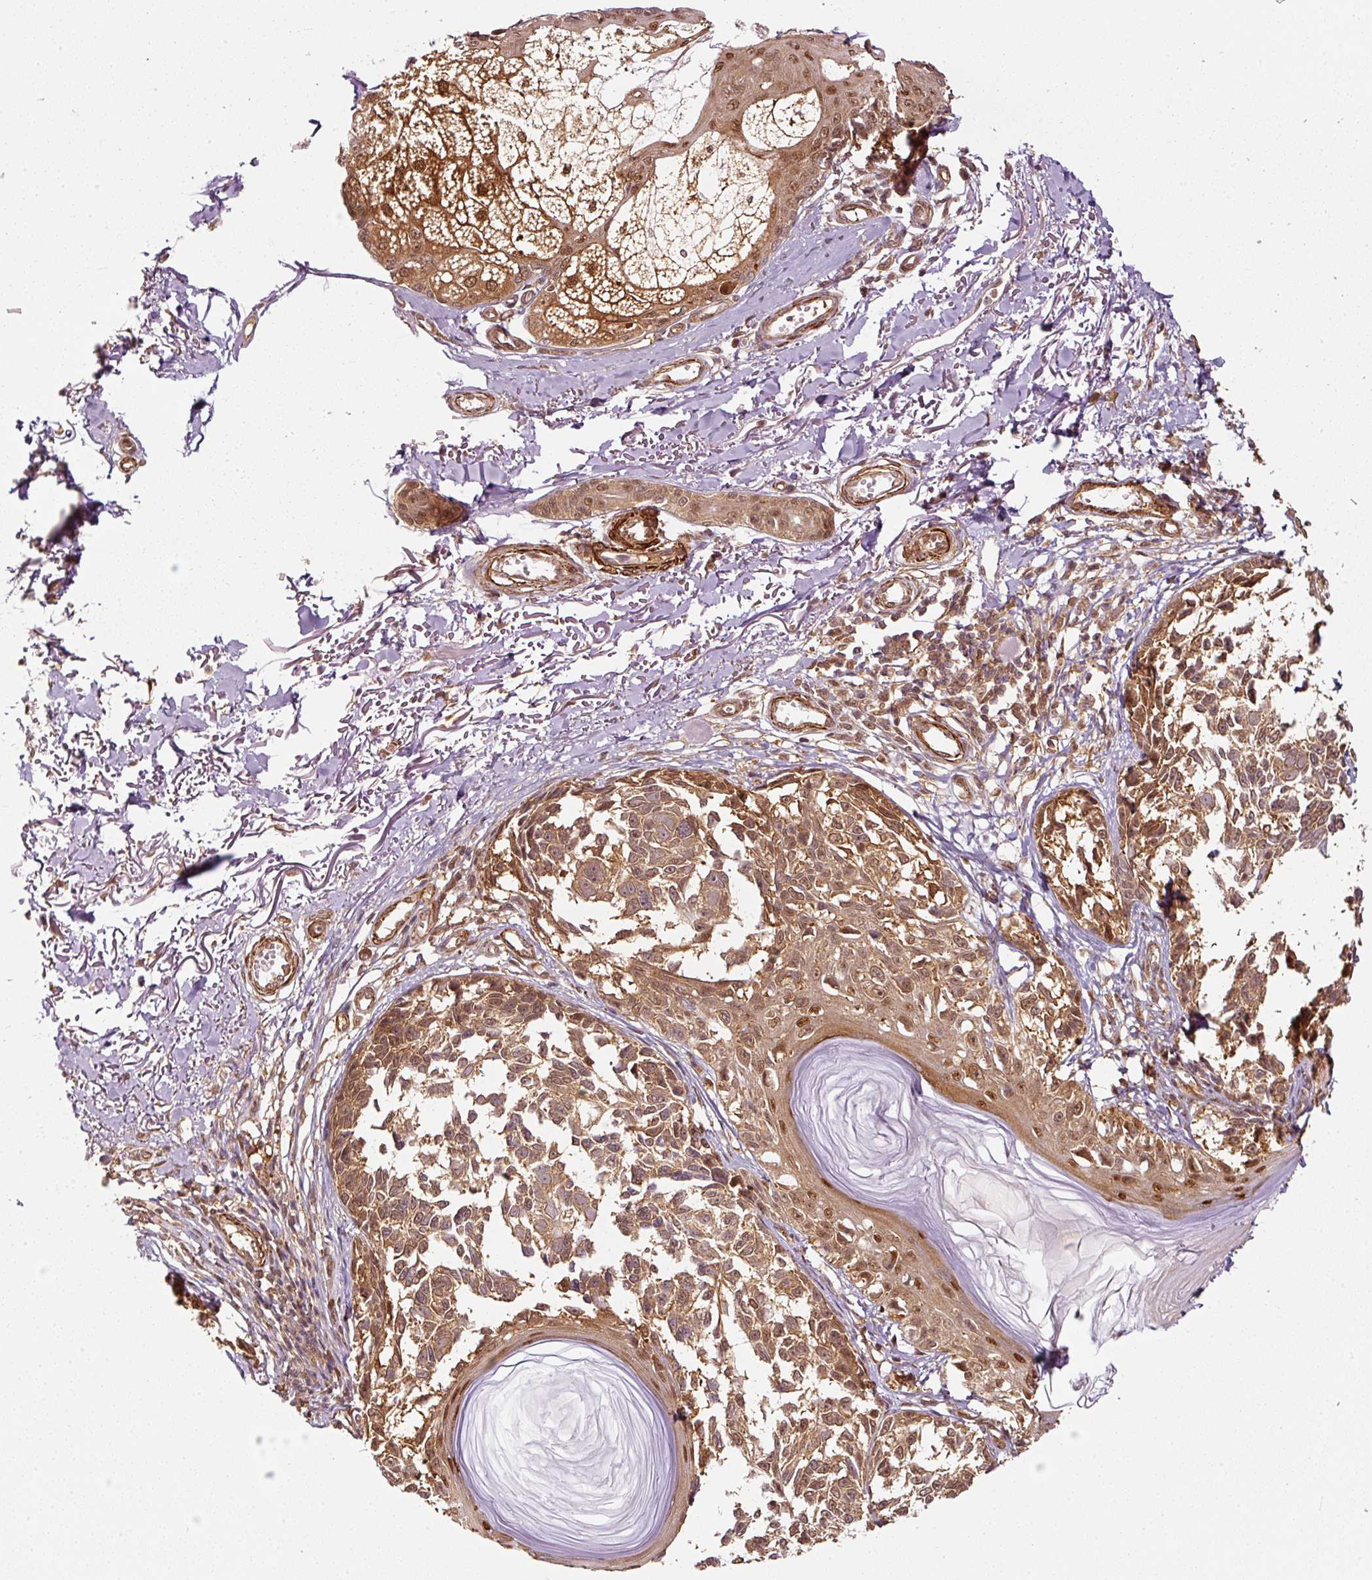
{"staining": {"intensity": "moderate", "quantity": ">75%", "location": "cytoplasmic/membranous,nuclear"}, "tissue": "melanoma", "cell_type": "Tumor cells", "image_type": "cancer", "snomed": [{"axis": "morphology", "description": "Malignant melanoma, NOS"}, {"axis": "topography", "description": "Skin"}], "caption": "This micrograph demonstrates IHC staining of malignant melanoma, with medium moderate cytoplasmic/membranous and nuclear staining in approximately >75% of tumor cells.", "gene": "PSMD1", "patient": {"sex": "male", "age": 73}}